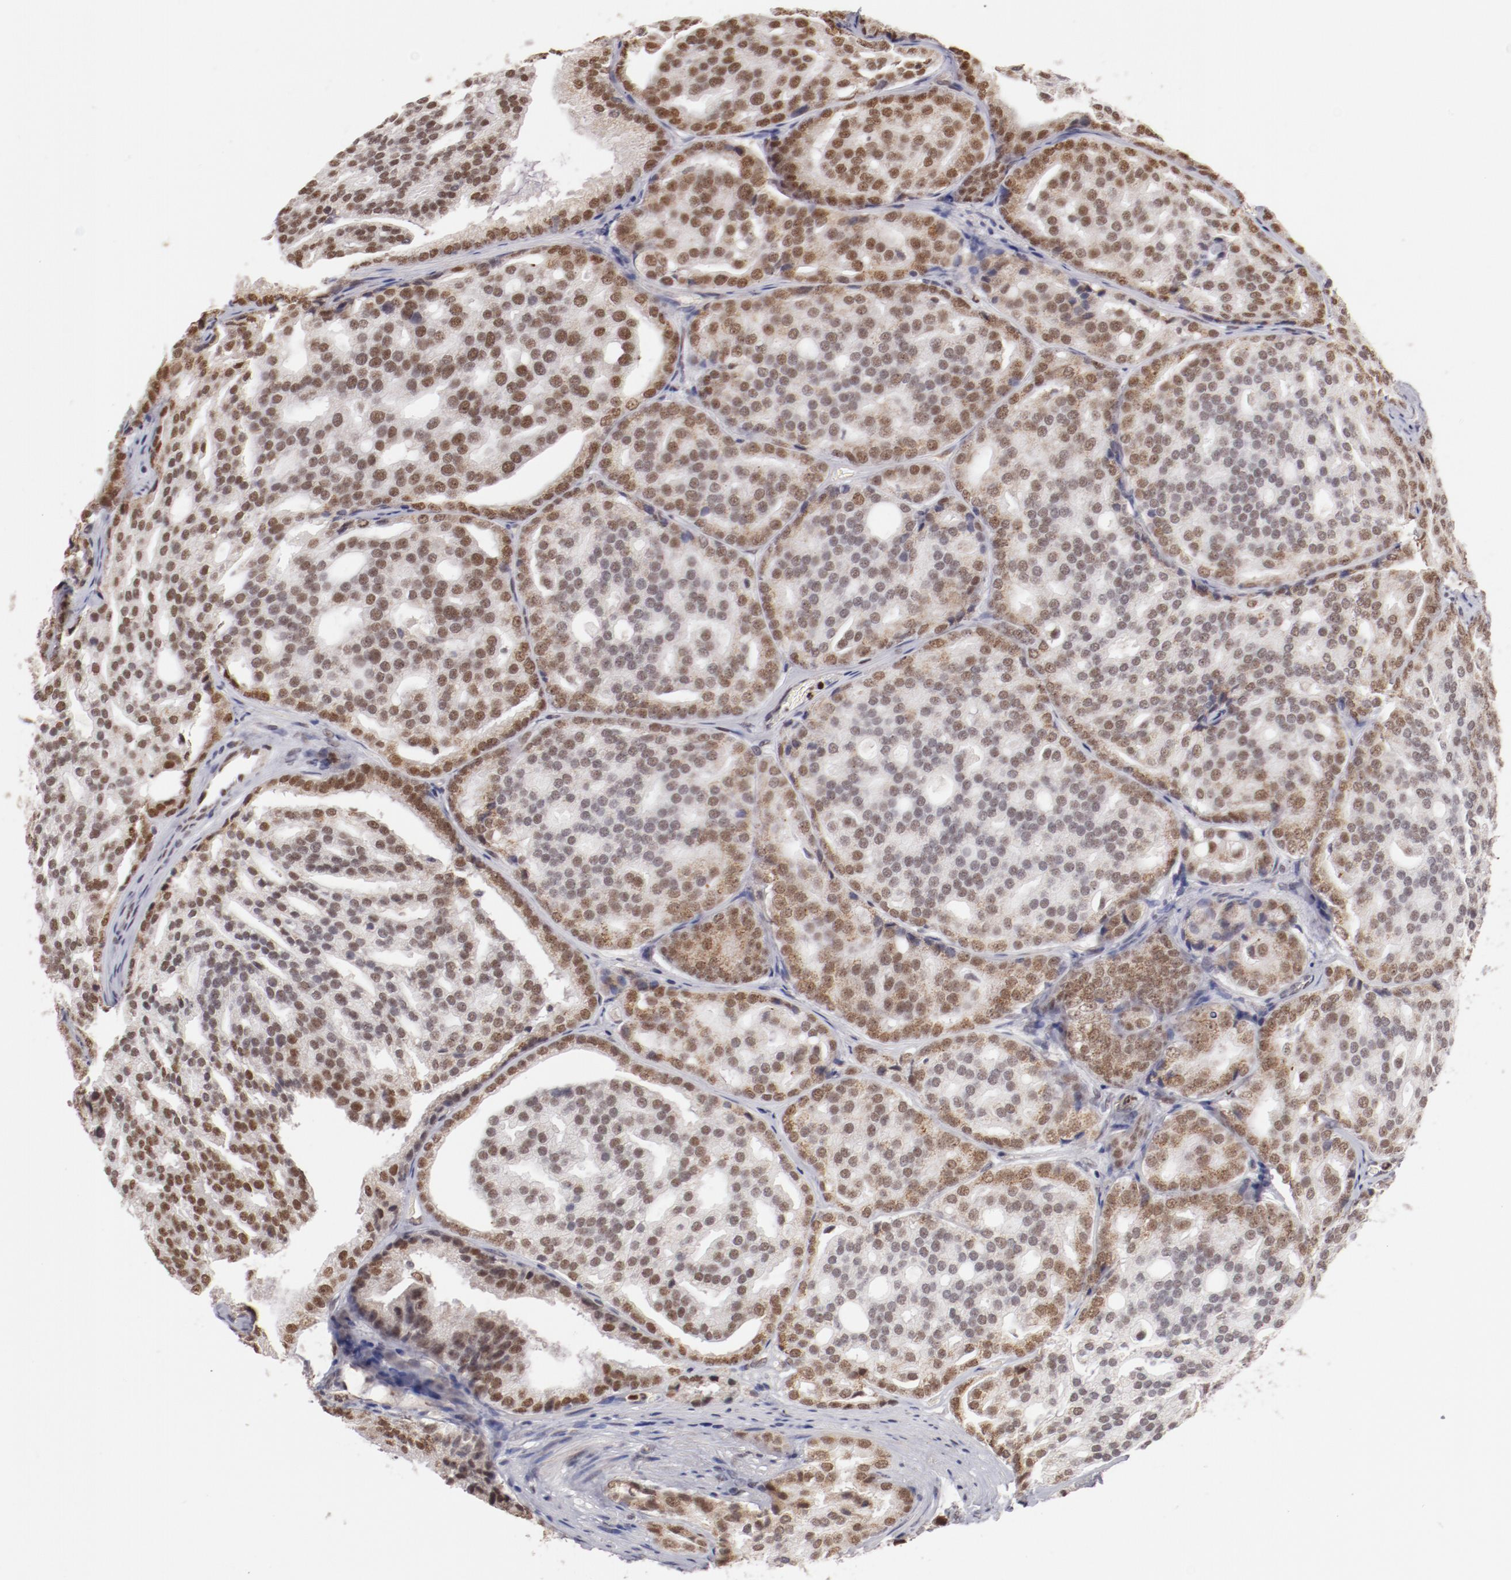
{"staining": {"intensity": "weak", "quantity": "25%-75%", "location": "cytoplasmic/membranous,nuclear"}, "tissue": "prostate cancer", "cell_type": "Tumor cells", "image_type": "cancer", "snomed": [{"axis": "morphology", "description": "Adenocarcinoma, High grade"}, {"axis": "topography", "description": "Prostate"}], "caption": "Immunohistochemistry (IHC) (DAB) staining of prostate cancer (high-grade adenocarcinoma) demonstrates weak cytoplasmic/membranous and nuclear protein expression in about 25%-75% of tumor cells.", "gene": "NFE2", "patient": {"sex": "male", "age": 64}}